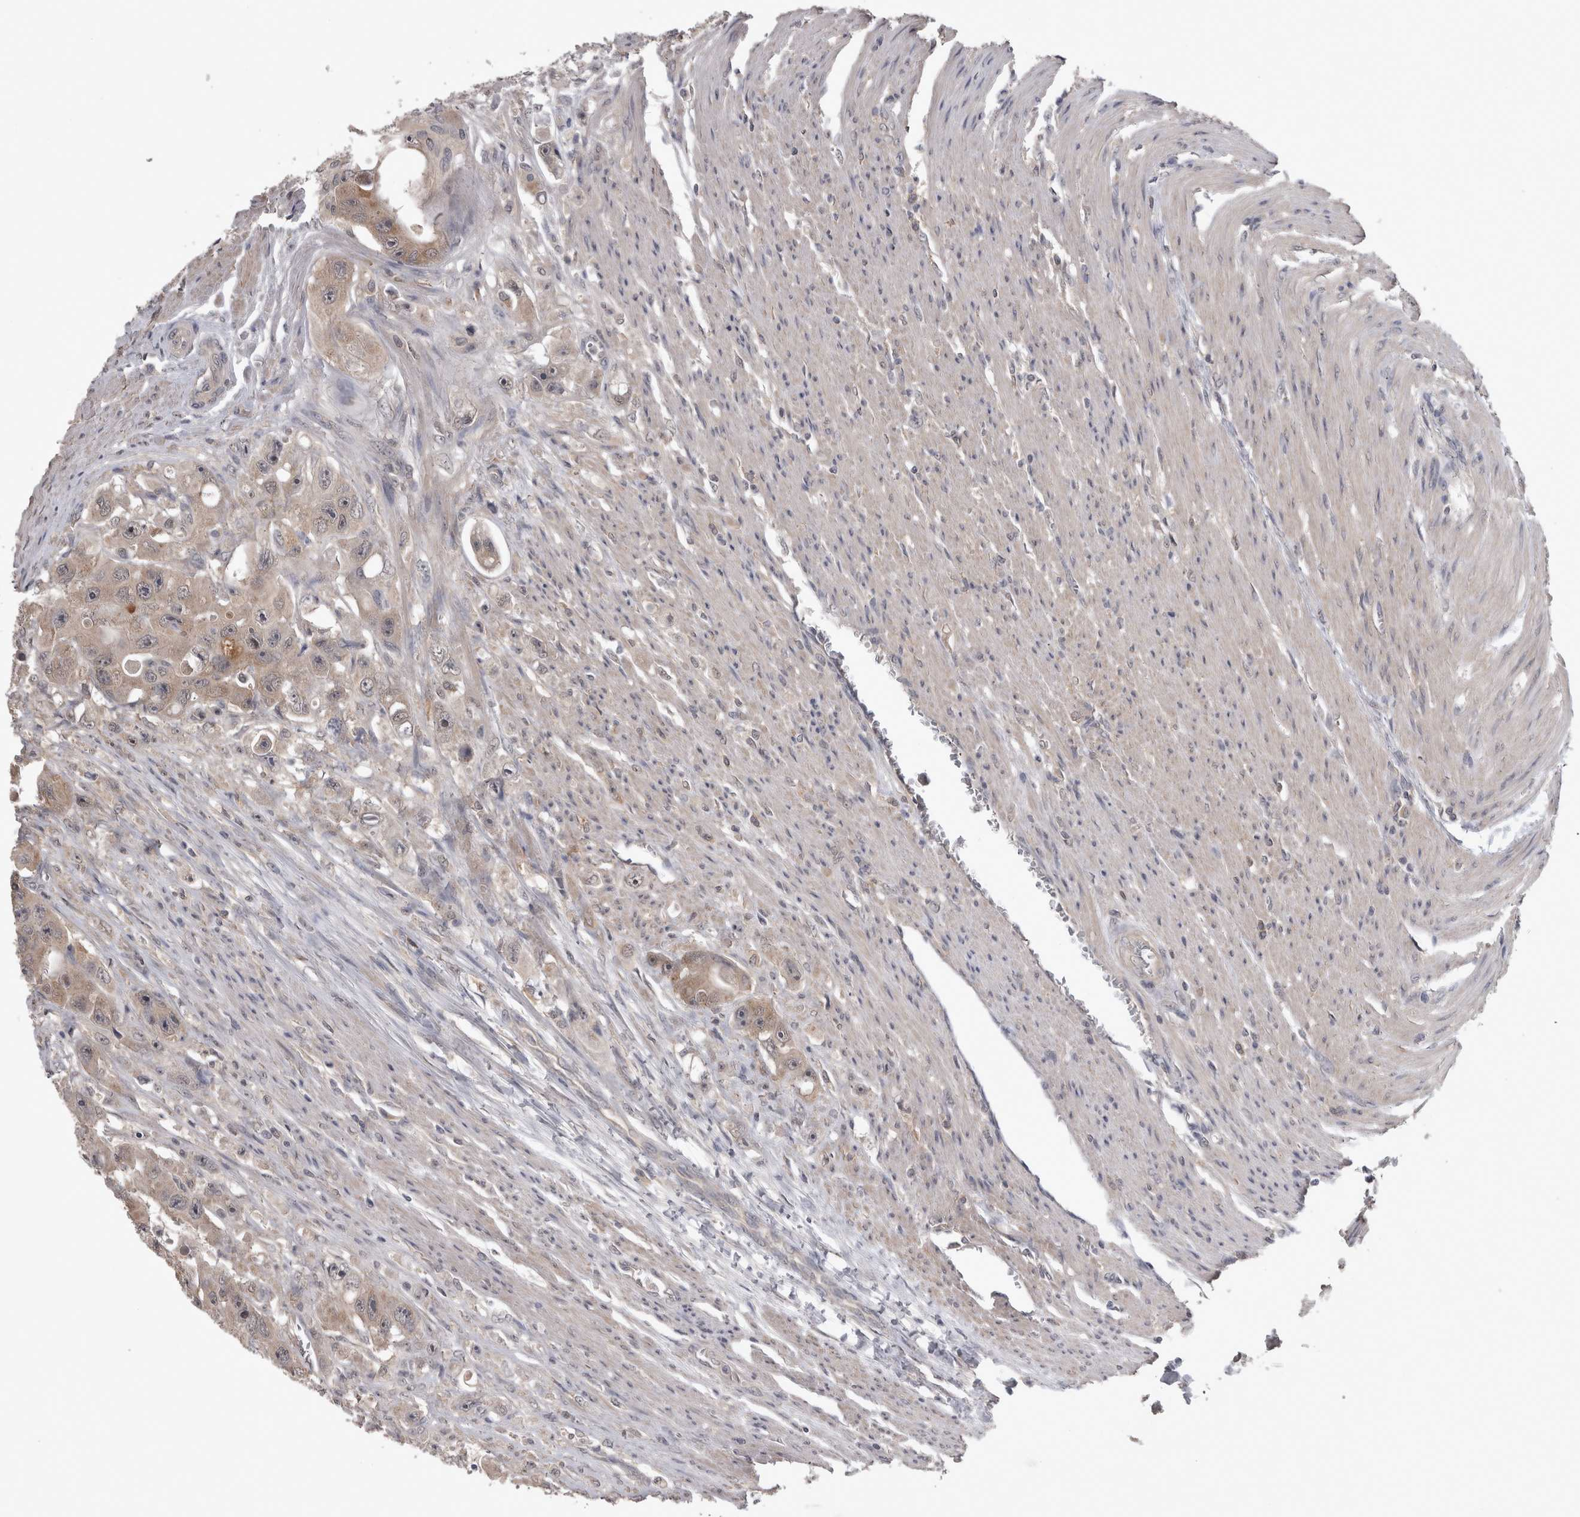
{"staining": {"intensity": "weak", "quantity": ">75%", "location": "cytoplasmic/membranous"}, "tissue": "colorectal cancer", "cell_type": "Tumor cells", "image_type": "cancer", "snomed": [{"axis": "morphology", "description": "Adenocarcinoma, NOS"}, {"axis": "topography", "description": "Colon"}], "caption": "An immunohistochemistry (IHC) photomicrograph of tumor tissue is shown. Protein staining in brown labels weak cytoplasmic/membranous positivity in colorectal adenocarcinoma within tumor cells.", "gene": "ZNF114", "patient": {"sex": "female", "age": 46}}